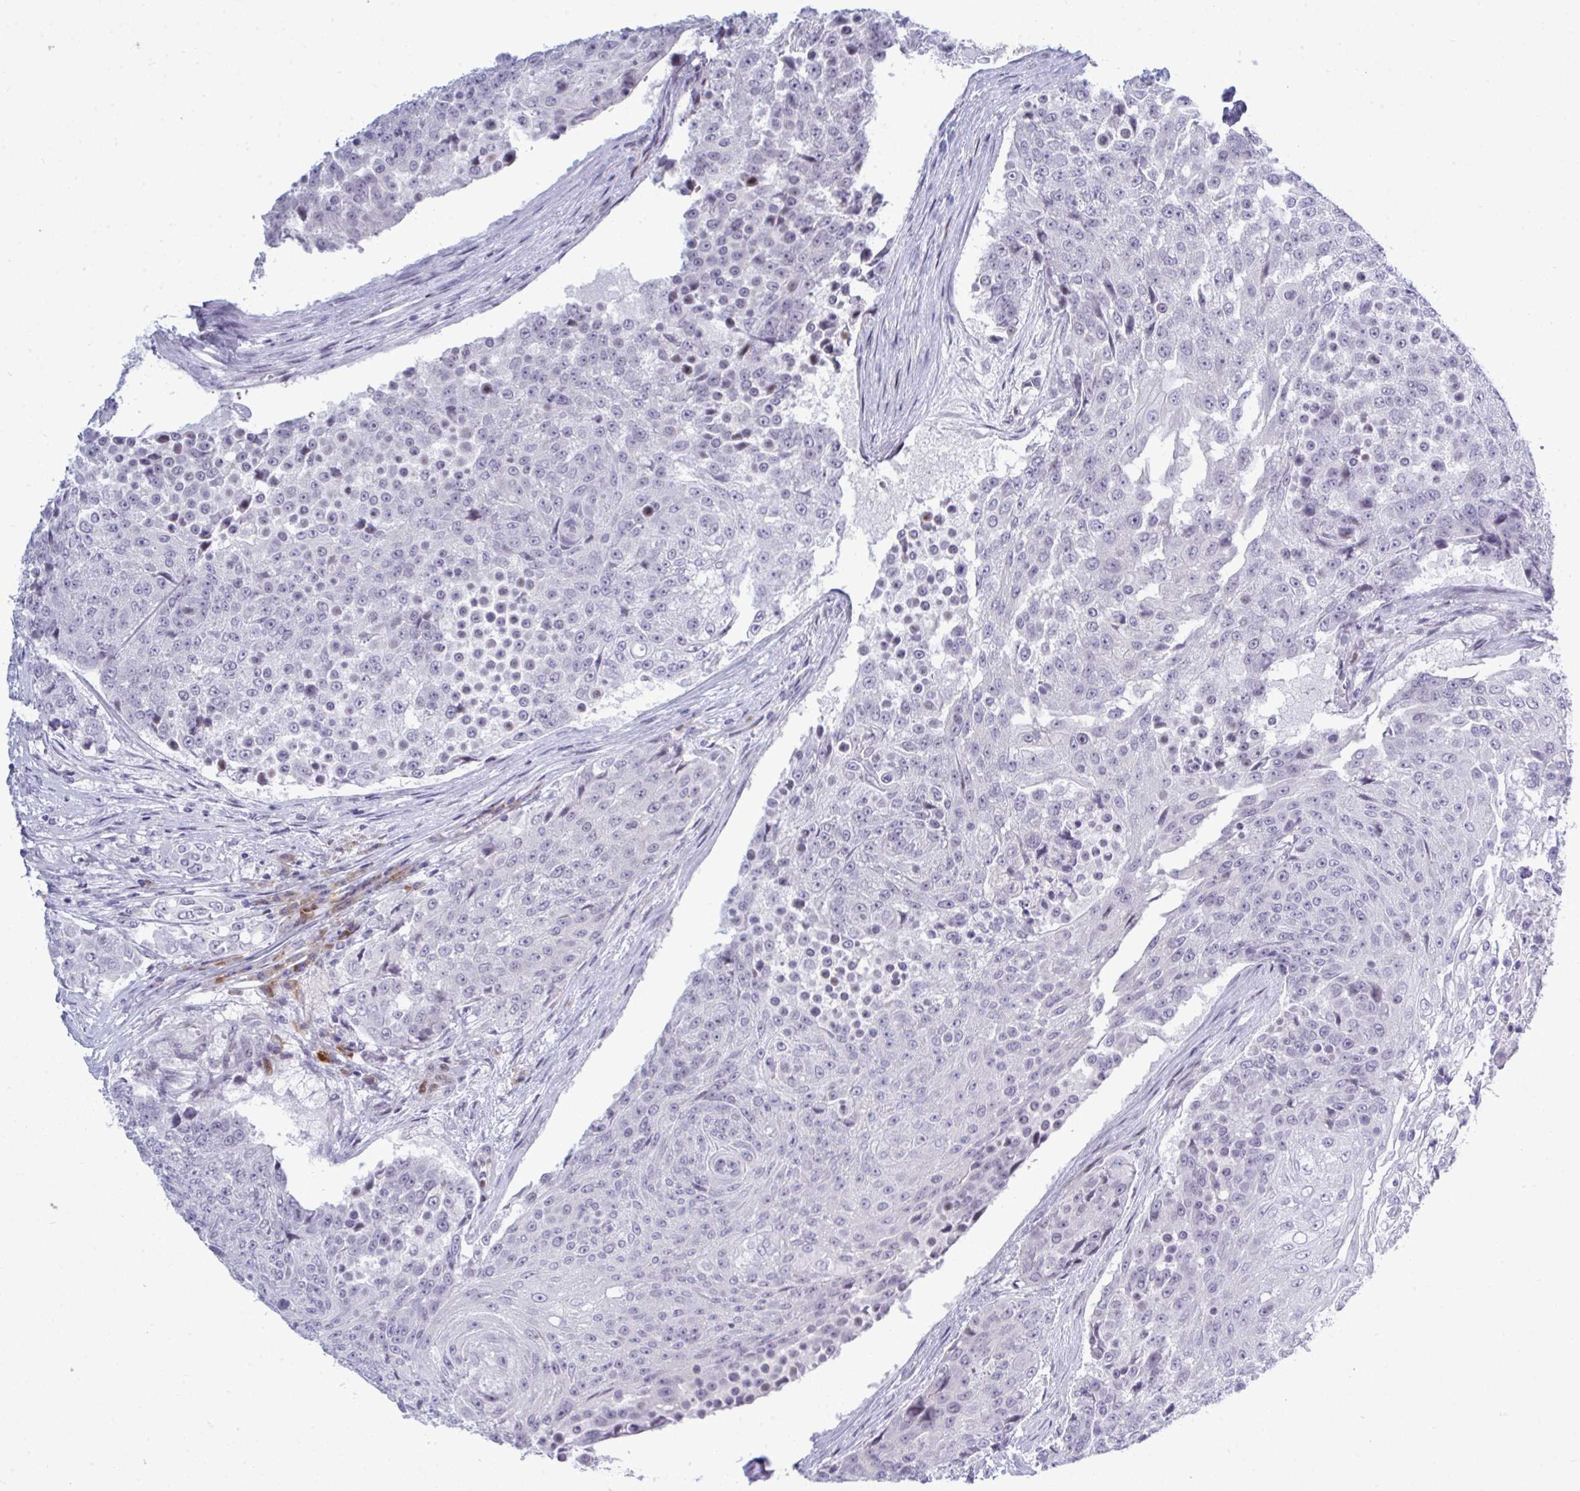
{"staining": {"intensity": "negative", "quantity": "none", "location": "none"}, "tissue": "urothelial cancer", "cell_type": "Tumor cells", "image_type": "cancer", "snomed": [{"axis": "morphology", "description": "Urothelial carcinoma, High grade"}, {"axis": "topography", "description": "Urinary bladder"}], "caption": "Immunohistochemistry micrograph of human urothelial cancer stained for a protein (brown), which reveals no staining in tumor cells.", "gene": "TAB1", "patient": {"sex": "female", "age": 63}}